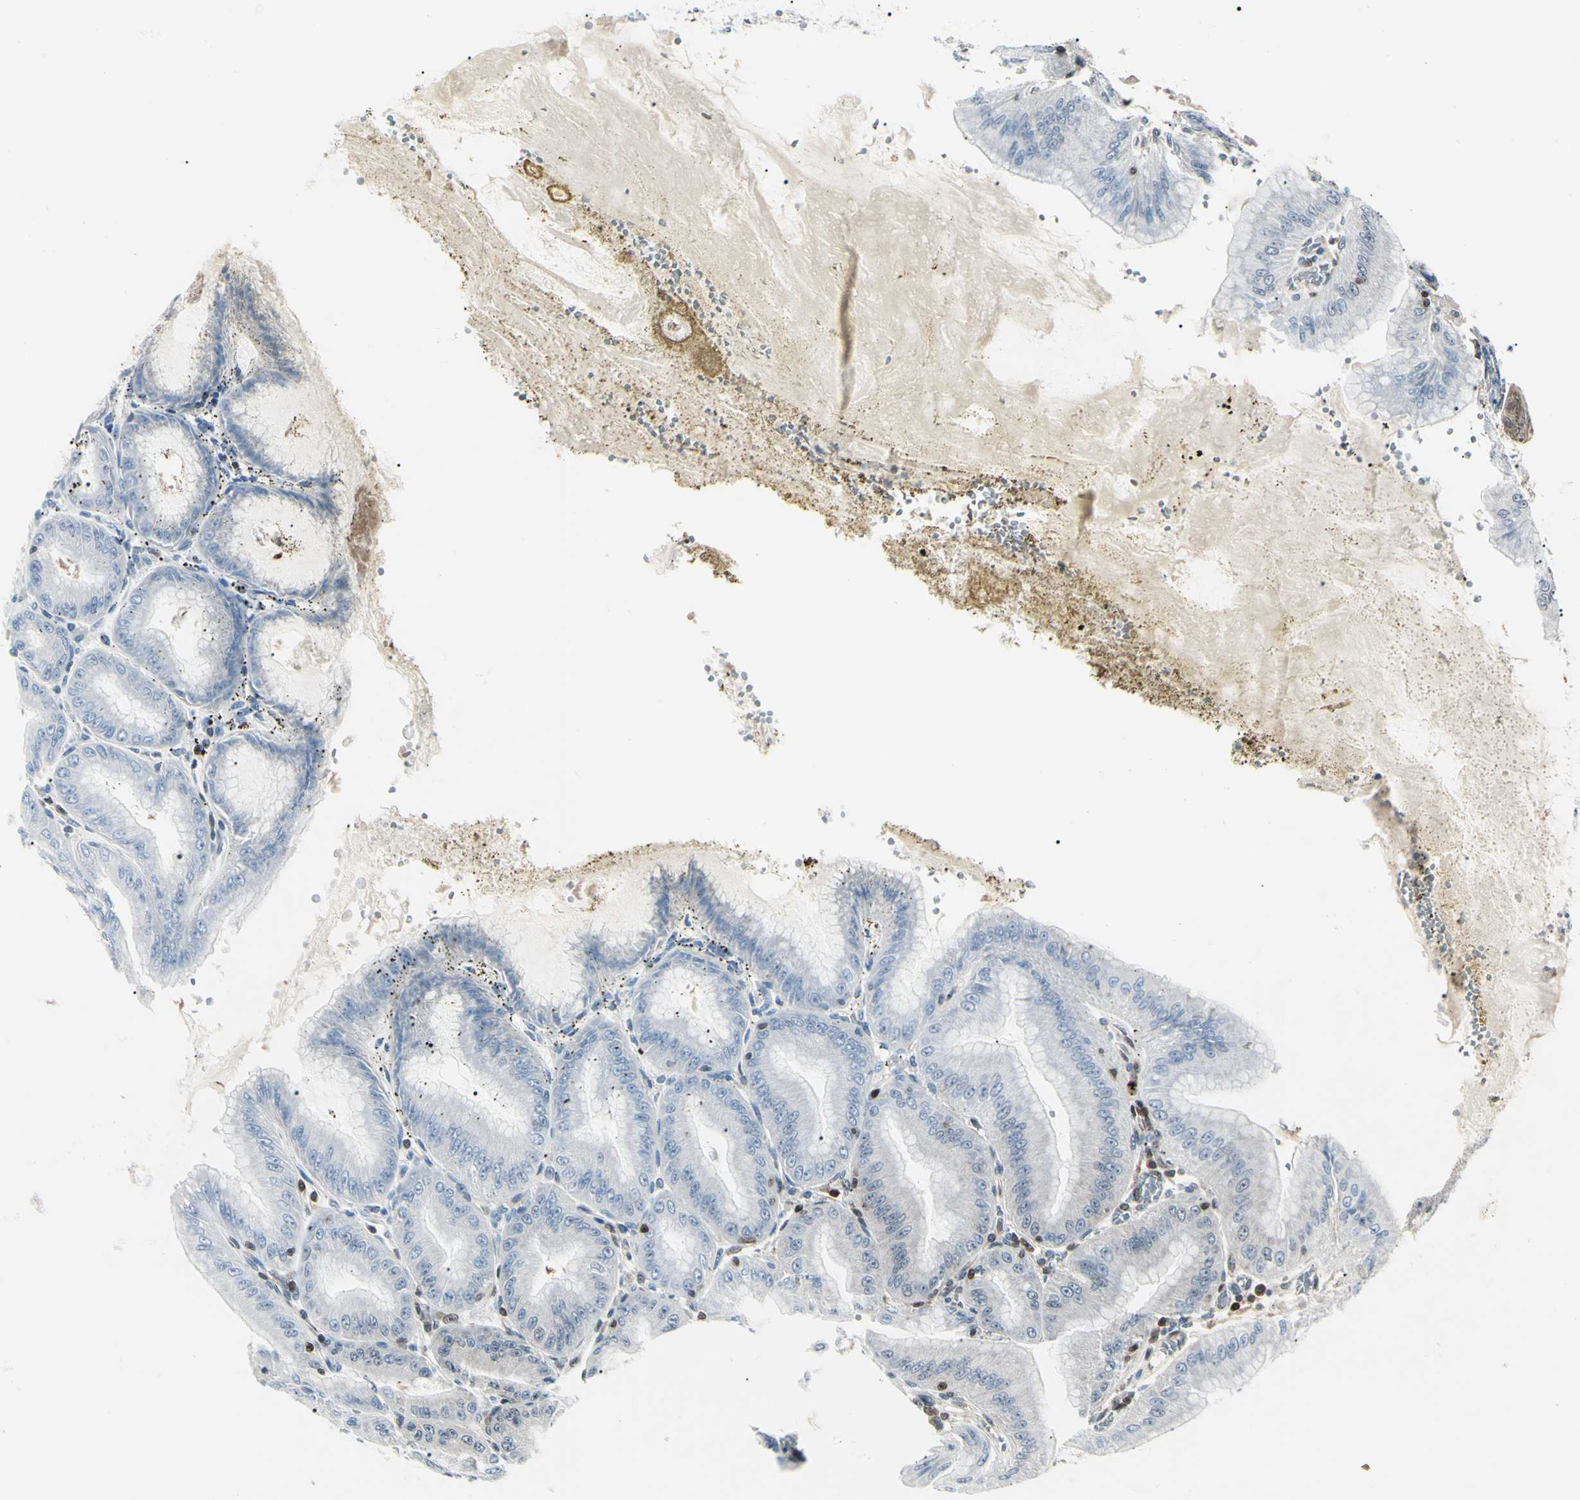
{"staining": {"intensity": "moderate", "quantity": "25%-75%", "location": "cytoplasmic/membranous,nuclear"}, "tissue": "stomach", "cell_type": "Glandular cells", "image_type": "normal", "snomed": [{"axis": "morphology", "description": "Normal tissue, NOS"}, {"axis": "topography", "description": "Stomach, lower"}], "caption": "An immunohistochemistry (IHC) micrograph of unremarkable tissue is shown. Protein staining in brown shows moderate cytoplasmic/membranous,nuclear positivity in stomach within glandular cells. (DAB IHC, brown staining for protein, blue staining for nuclei).", "gene": "PGK1", "patient": {"sex": "male", "age": 71}}